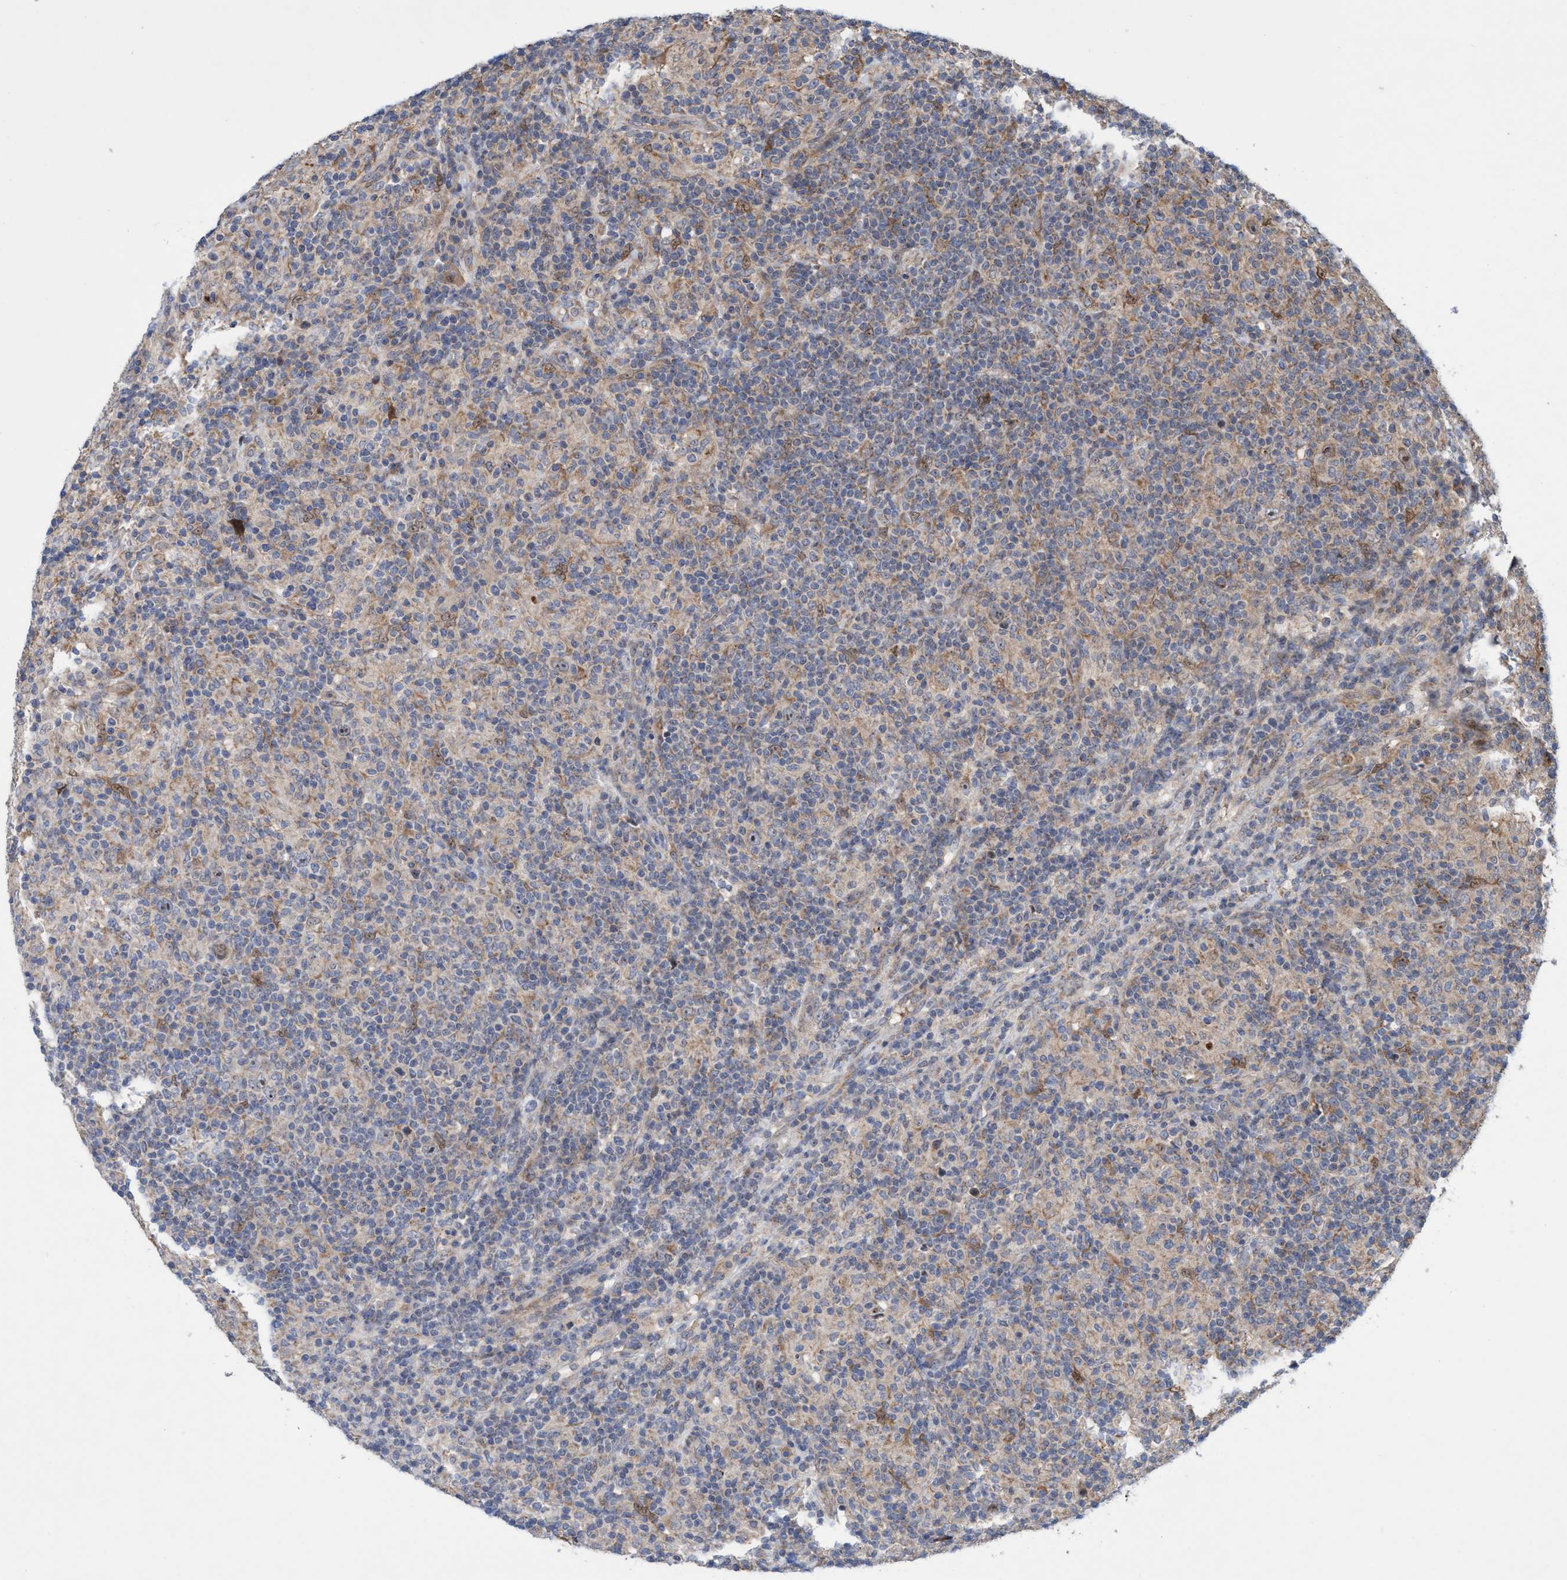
{"staining": {"intensity": "moderate", "quantity": ">75%", "location": "cytoplasmic/membranous,nuclear"}, "tissue": "lymphoma", "cell_type": "Tumor cells", "image_type": "cancer", "snomed": [{"axis": "morphology", "description": "Hodgkin's disease, NOS"}, {"axis": "topography", "description": "Lymph node"}], "caption": "Tumor cells exhibit medium levels of moderate cytoplasmic/membranous and nuclear expression in about >75% of cells in human lymphoma.", "gene": "P2RY14", "patient": {"sex": "male", "age": 70}}